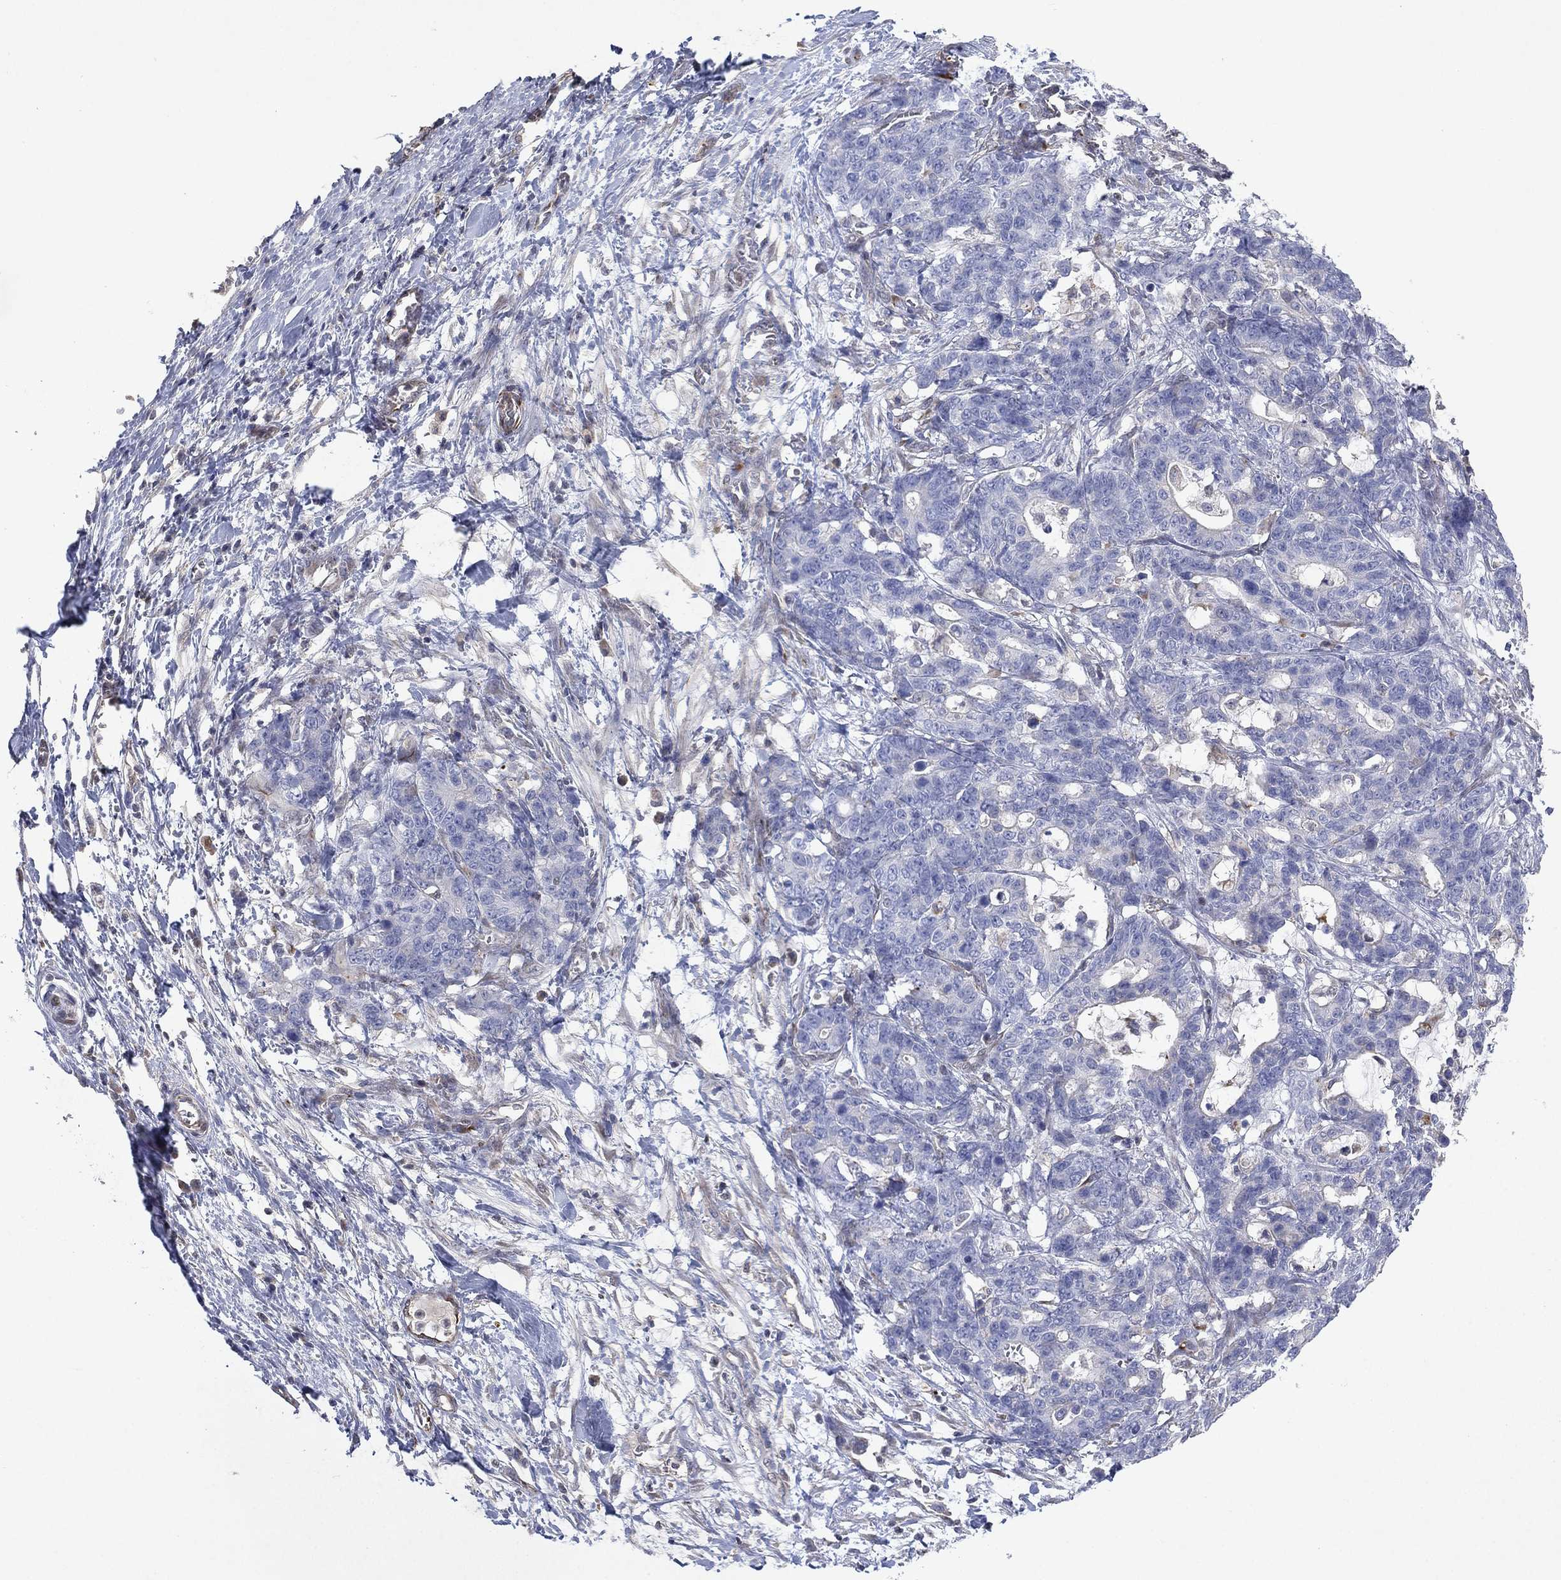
{"staining": {"intensity": "negative", "quantity": "none", "location": "none"}, "tissue": "stomach cancer", "cell_type": "Tumor cells", "image_type": "cancer", "snomed": [{"axis": "morphology", "description": "Normal tissue, NOS"}, {"axis": "morphology", "description": "Adenocarcinoma, NOS"}, {"axis": "topography", "description": "Stomach"}], "caption": "An immunohistochemistry (IHC) image of stomach adenocarcinoma is shown. There is no staining in tumor cells of stomach adenocarcinoma.", "gene": "FLI1", "patient": {"sex": "female", "age": 64}}